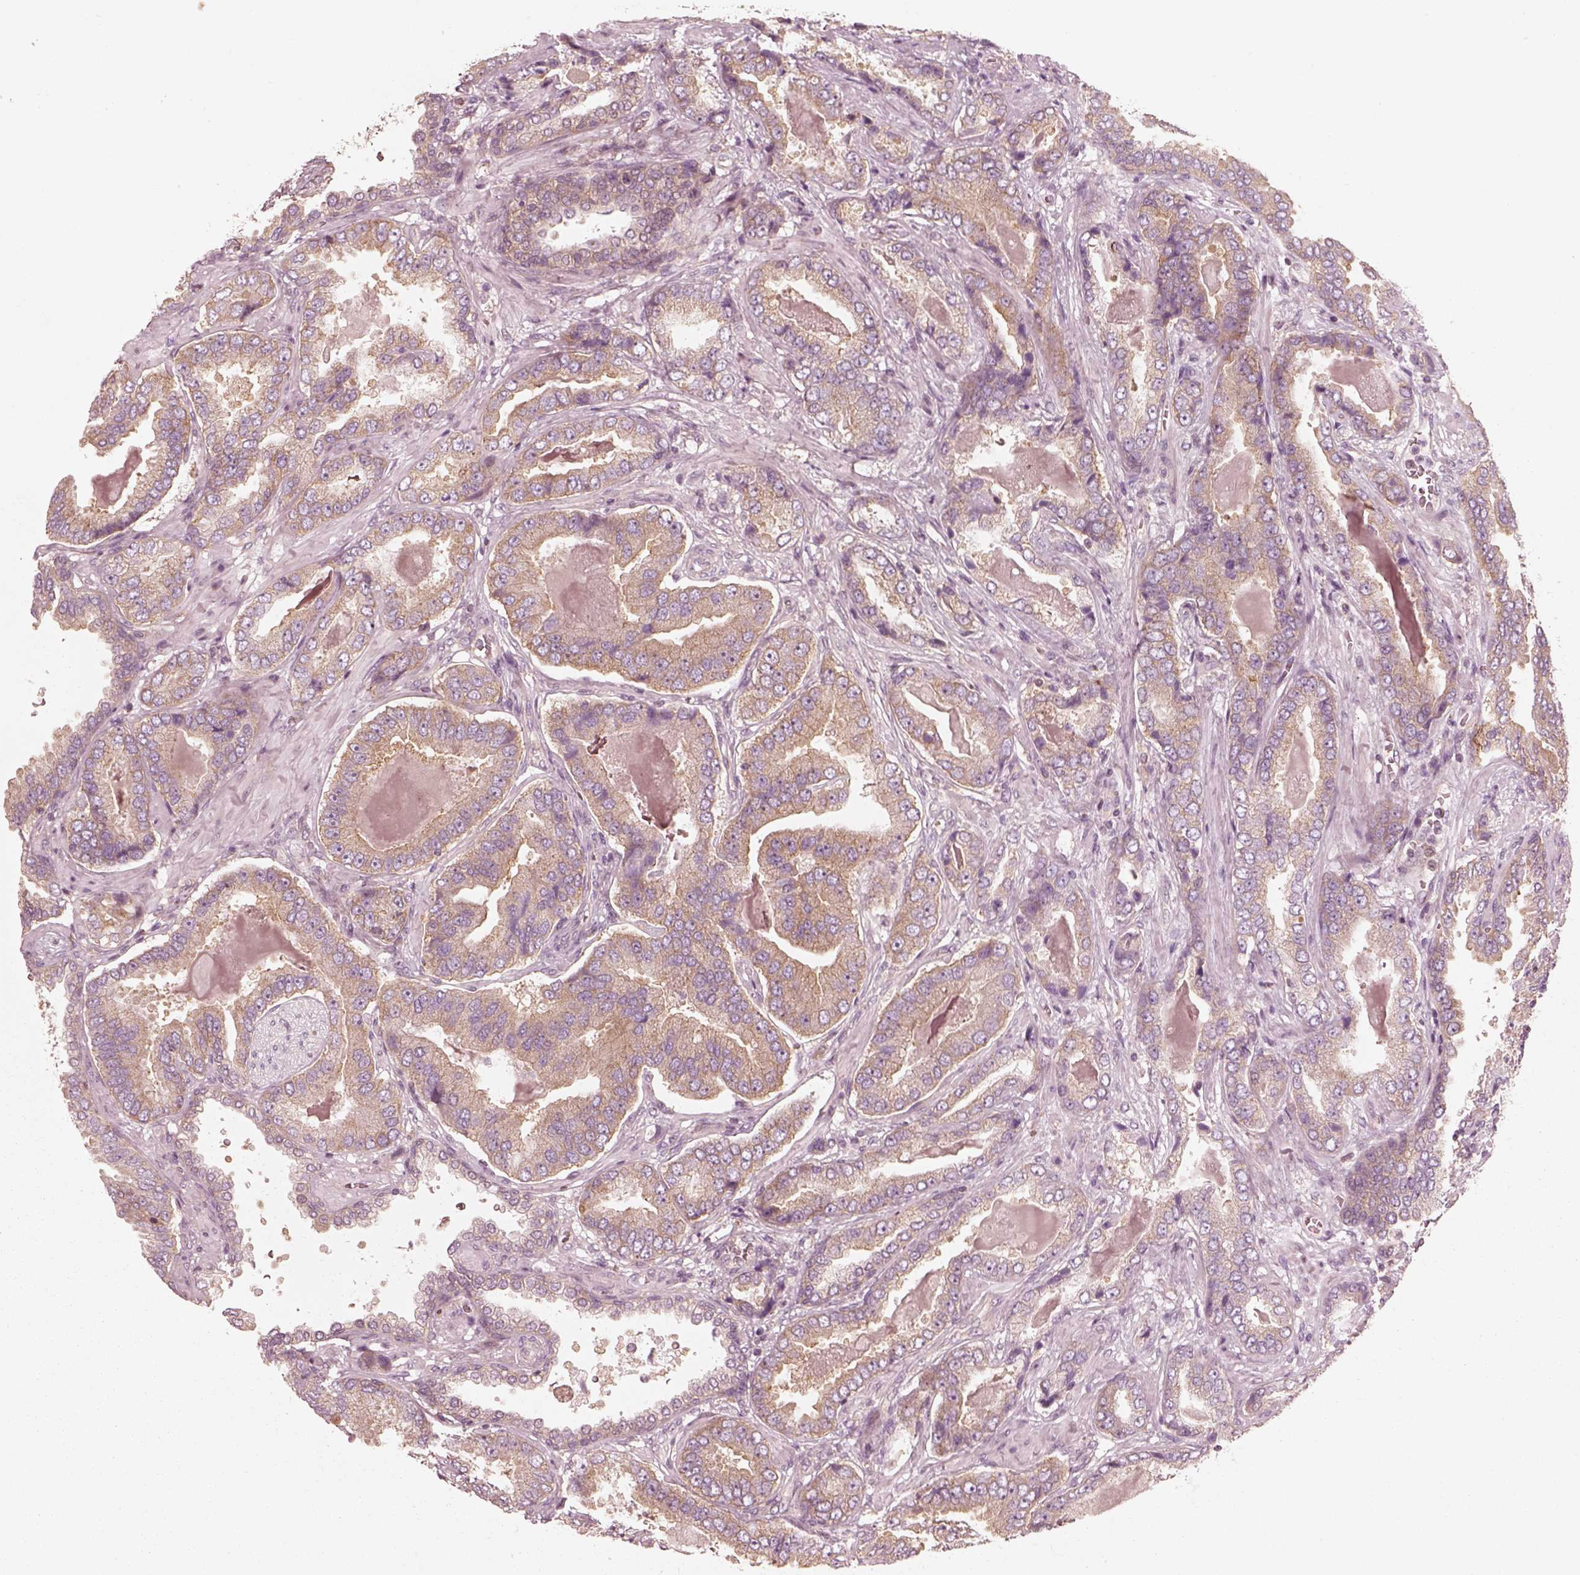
{"staining": {"intensity": "moderate", "quantity": ">75%", "location": "cytoplasmic/membranous"}, "tissue": "prostate cancer", "cell_type": "Tumor cells", "image_type": "cancer", "snomed": [{"axis": "morphology", "description": "Adenocarcinoma, NOS"}, {"axis": "topography", "description": "Prostate"}], "caption": "A medium amount of moderate cytoplasmic/membranous positivity is seen in approximately >75% of tumor cells in prostate cancer tissue.", "gene": "CNOT2", "patient": {"sex": "male", "age": 64}}